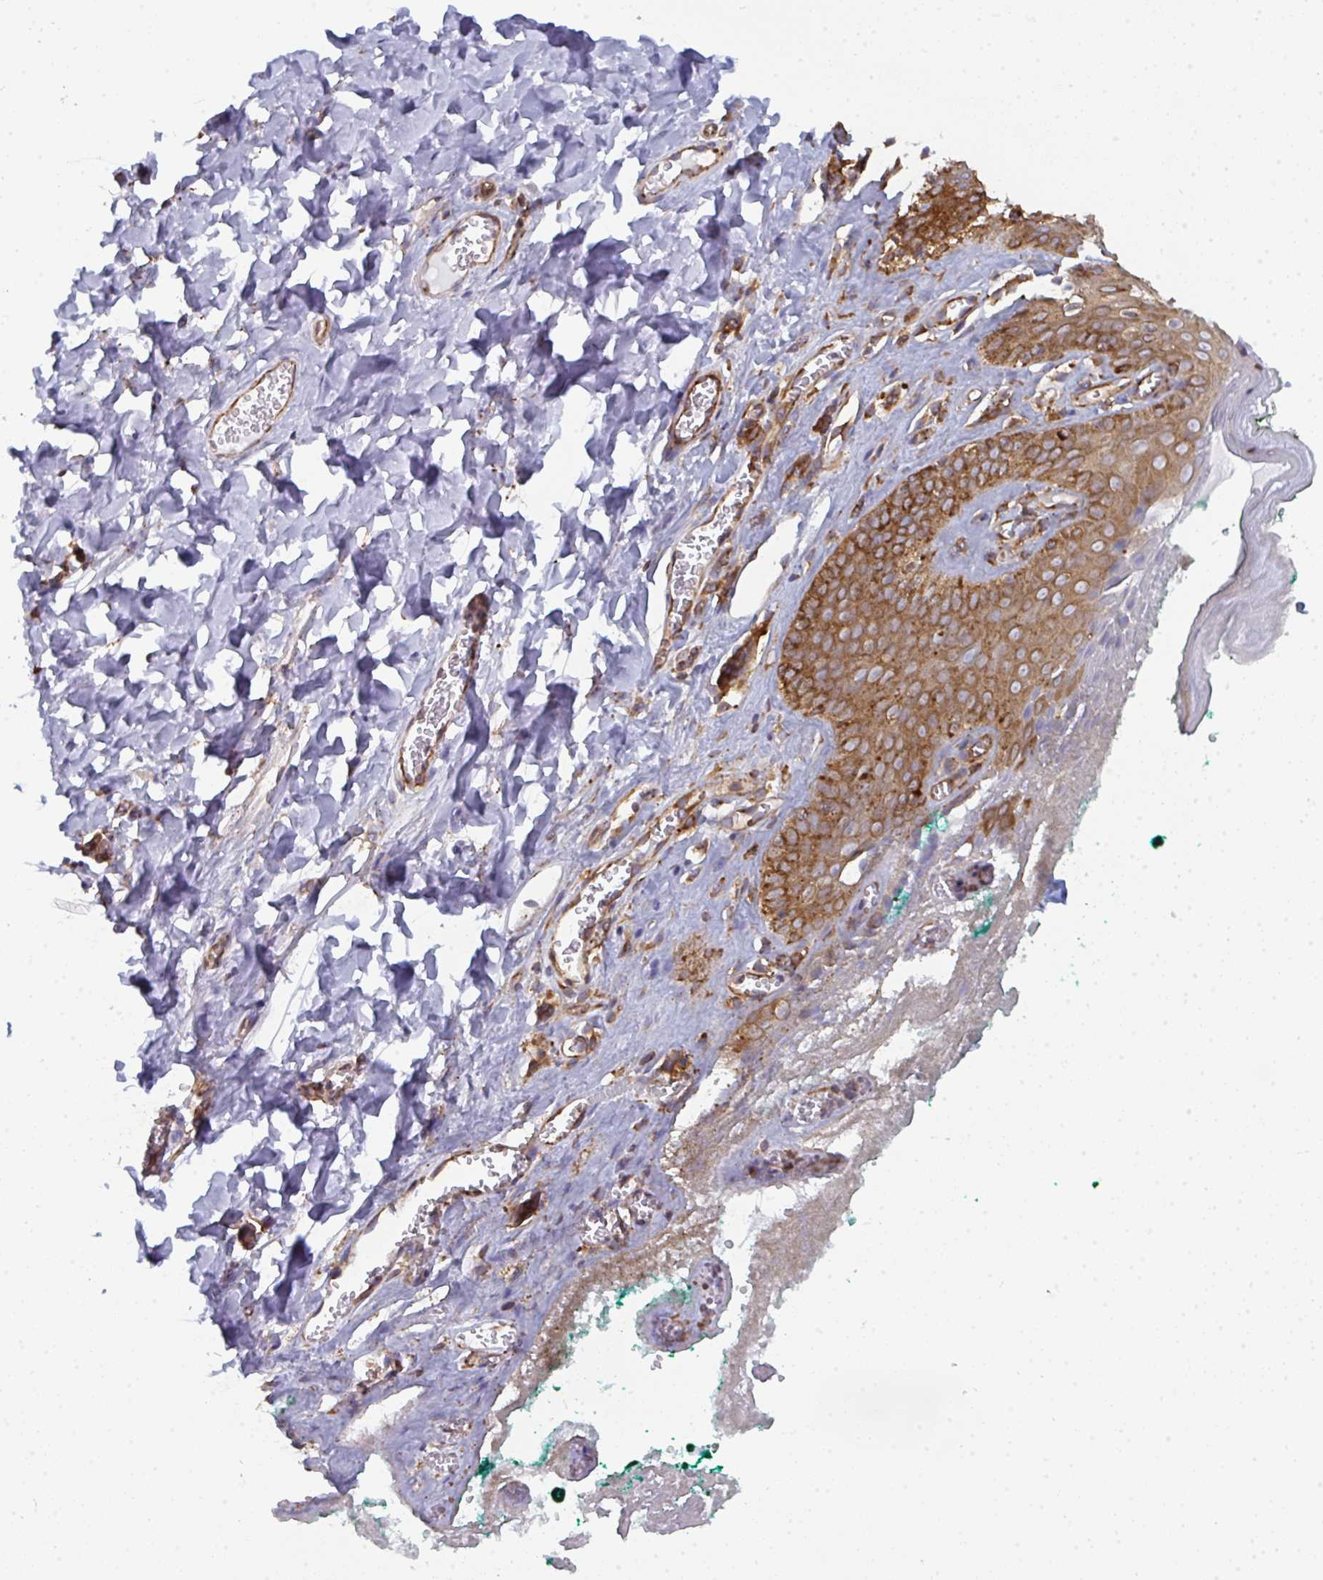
{"staining": {"intensity": "moderate", "quantity": ">75%", "location": "cytoplasmic/membranous"}, "tissue": "skin", "cell_type": "Epidermal cells", "image_type": "normal", "snomed": [{"axis": "morphology", "description": "Normal tissue, NOS"}, {"axis": "topography", "description": "Vulva"}, {"axis": "topography", "description": "Peripheral nerve tissue"}], "caption": "Brown immunohistochemical staining in unremarkable skin reveals moderate cytoplasmic/membranous expression in about >75% of epidermal cells. (Brightfield microscopy of DAB IHC at high magnification).", "gene": "DYNC1I2", "patient": {"sex": "female", "age": 66}}